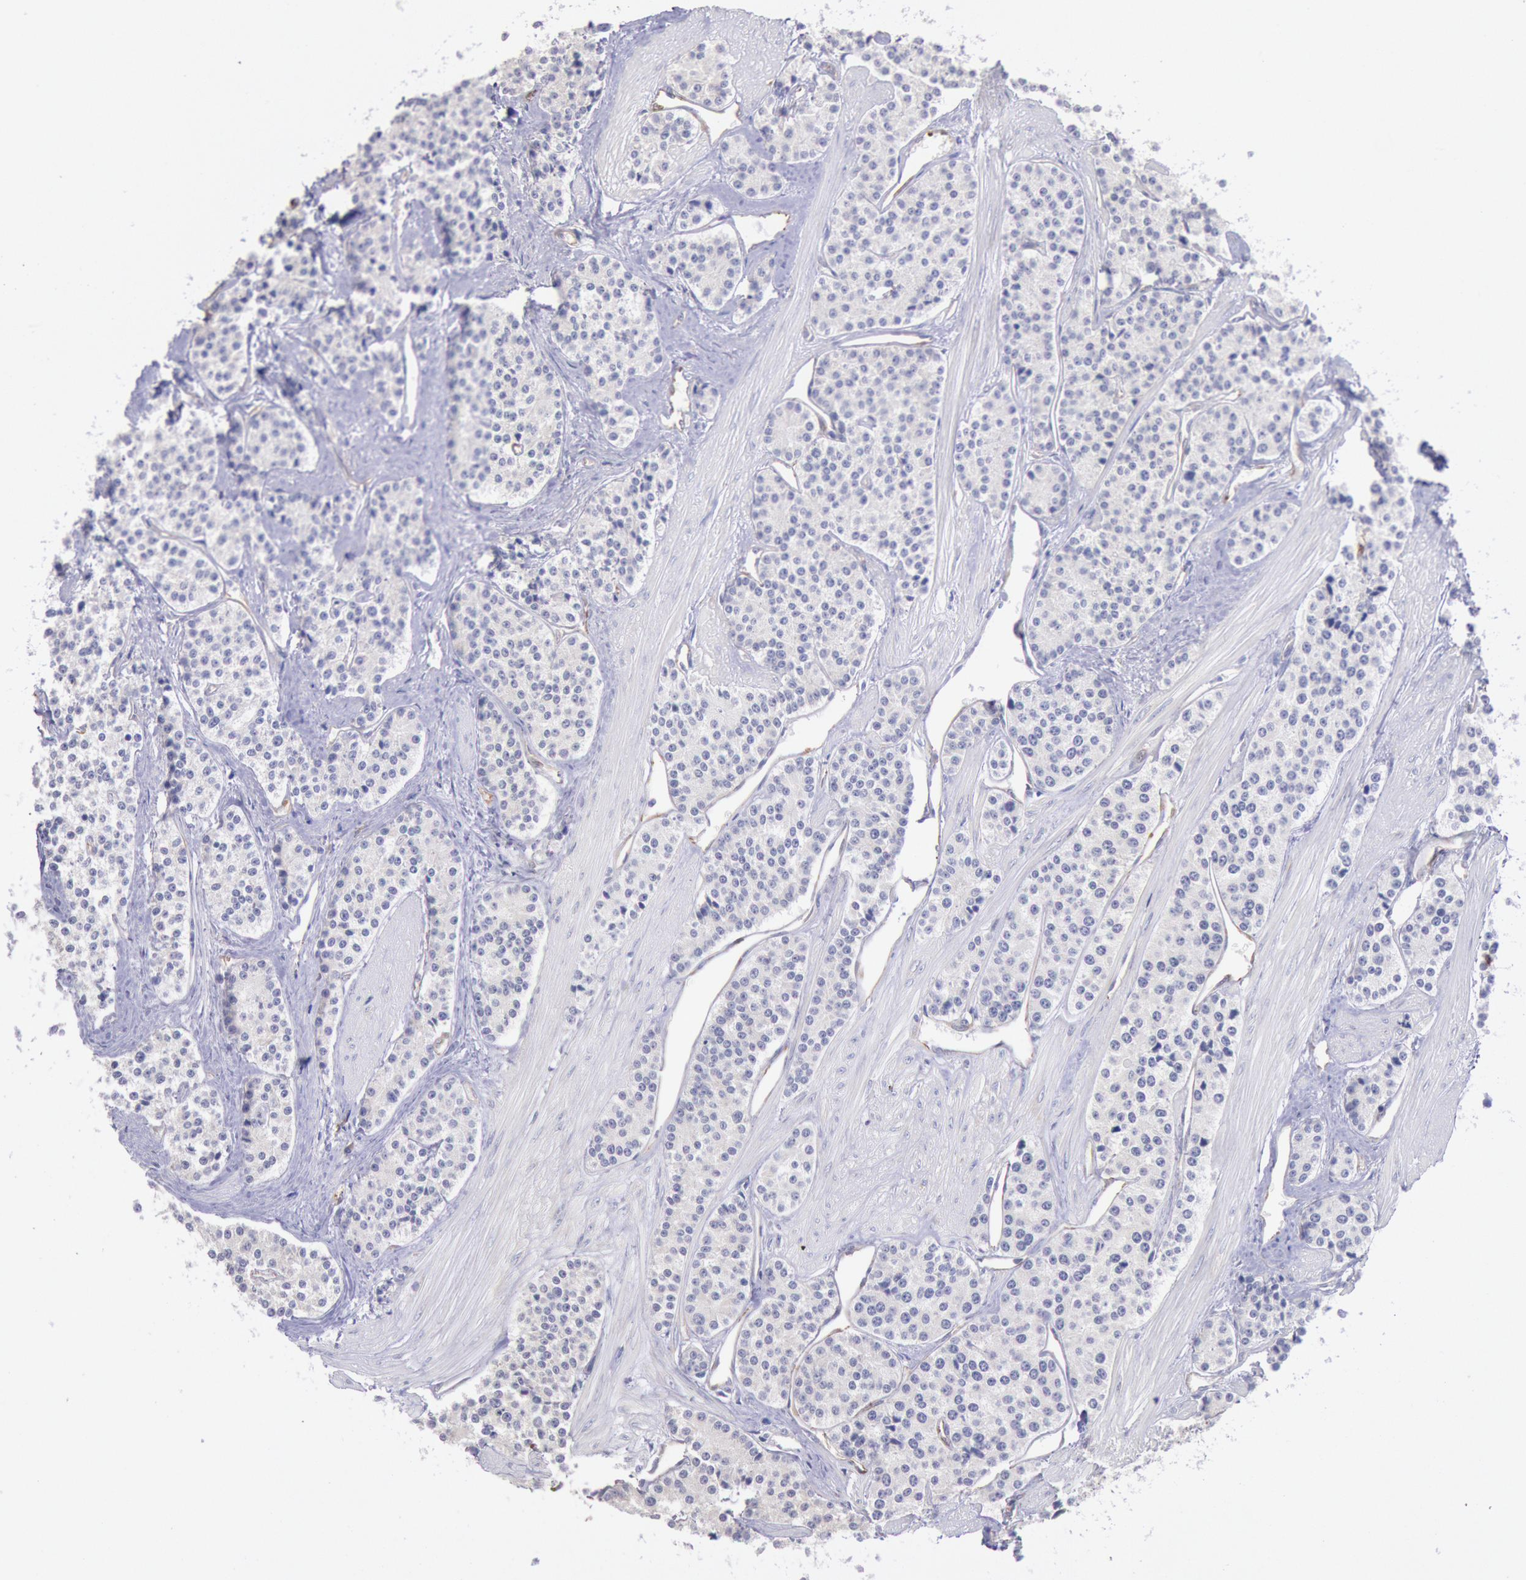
{"staining": {"intensity": "weak", "quantity": ">75%", "location": "cytoplasmic/membranous"}, "tissue": "carcinoid", "cell_type": "Tumor cells", "image_type": "cancer", "snomed": [{"axis": "morphology", "description": "Carcinoid, malignant, NOS"}, {"axis": "topography", "description": "Stomach"}], "caption": "A brown stain shows weak cytoplasmic/membranous expression of a protein in carcinoid tumor cells.", "gene": "DRG1", "patient": {"sex": "female", "age": 76}}